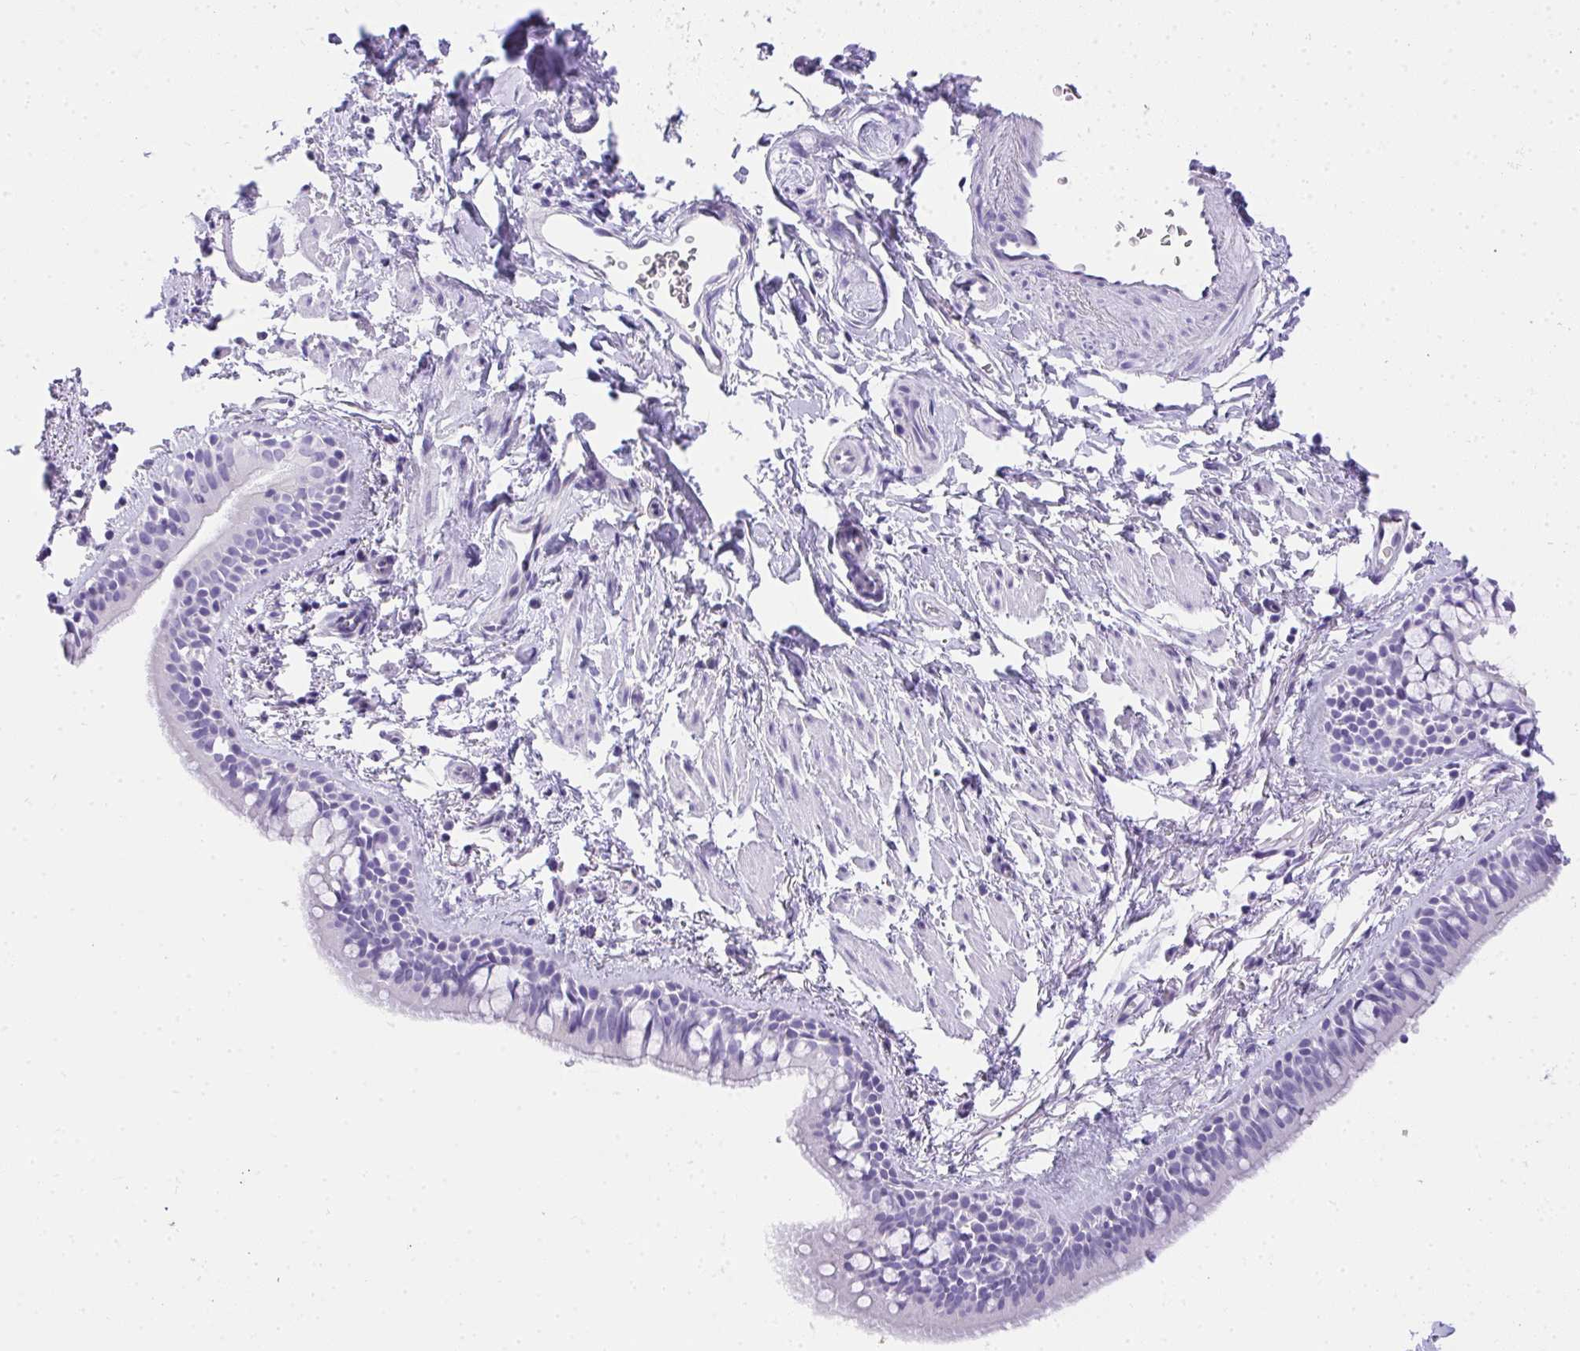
{"staining": {"intensity": "negative", "quantity": "none", "location": "none"}, "tissue": "bronchus", "cell_type": "Respiratory epithelial cells", "image_type": "normal", "snomed": [{"axis": "morphology", "description": "Normal tissue, NOS"}, {"axis": "topography", "description": "Lymph node"}, {"axis": "topography", "description": "Cartilage tissue"}, {"axis": "topography", "description": "Bronchus"}], "caption": "Image shows no significant protein positivity in respiratory epithelial cells of normal bronchus.", "gene": "AVIL", "patient": {"sex": "female", "age": 70}}